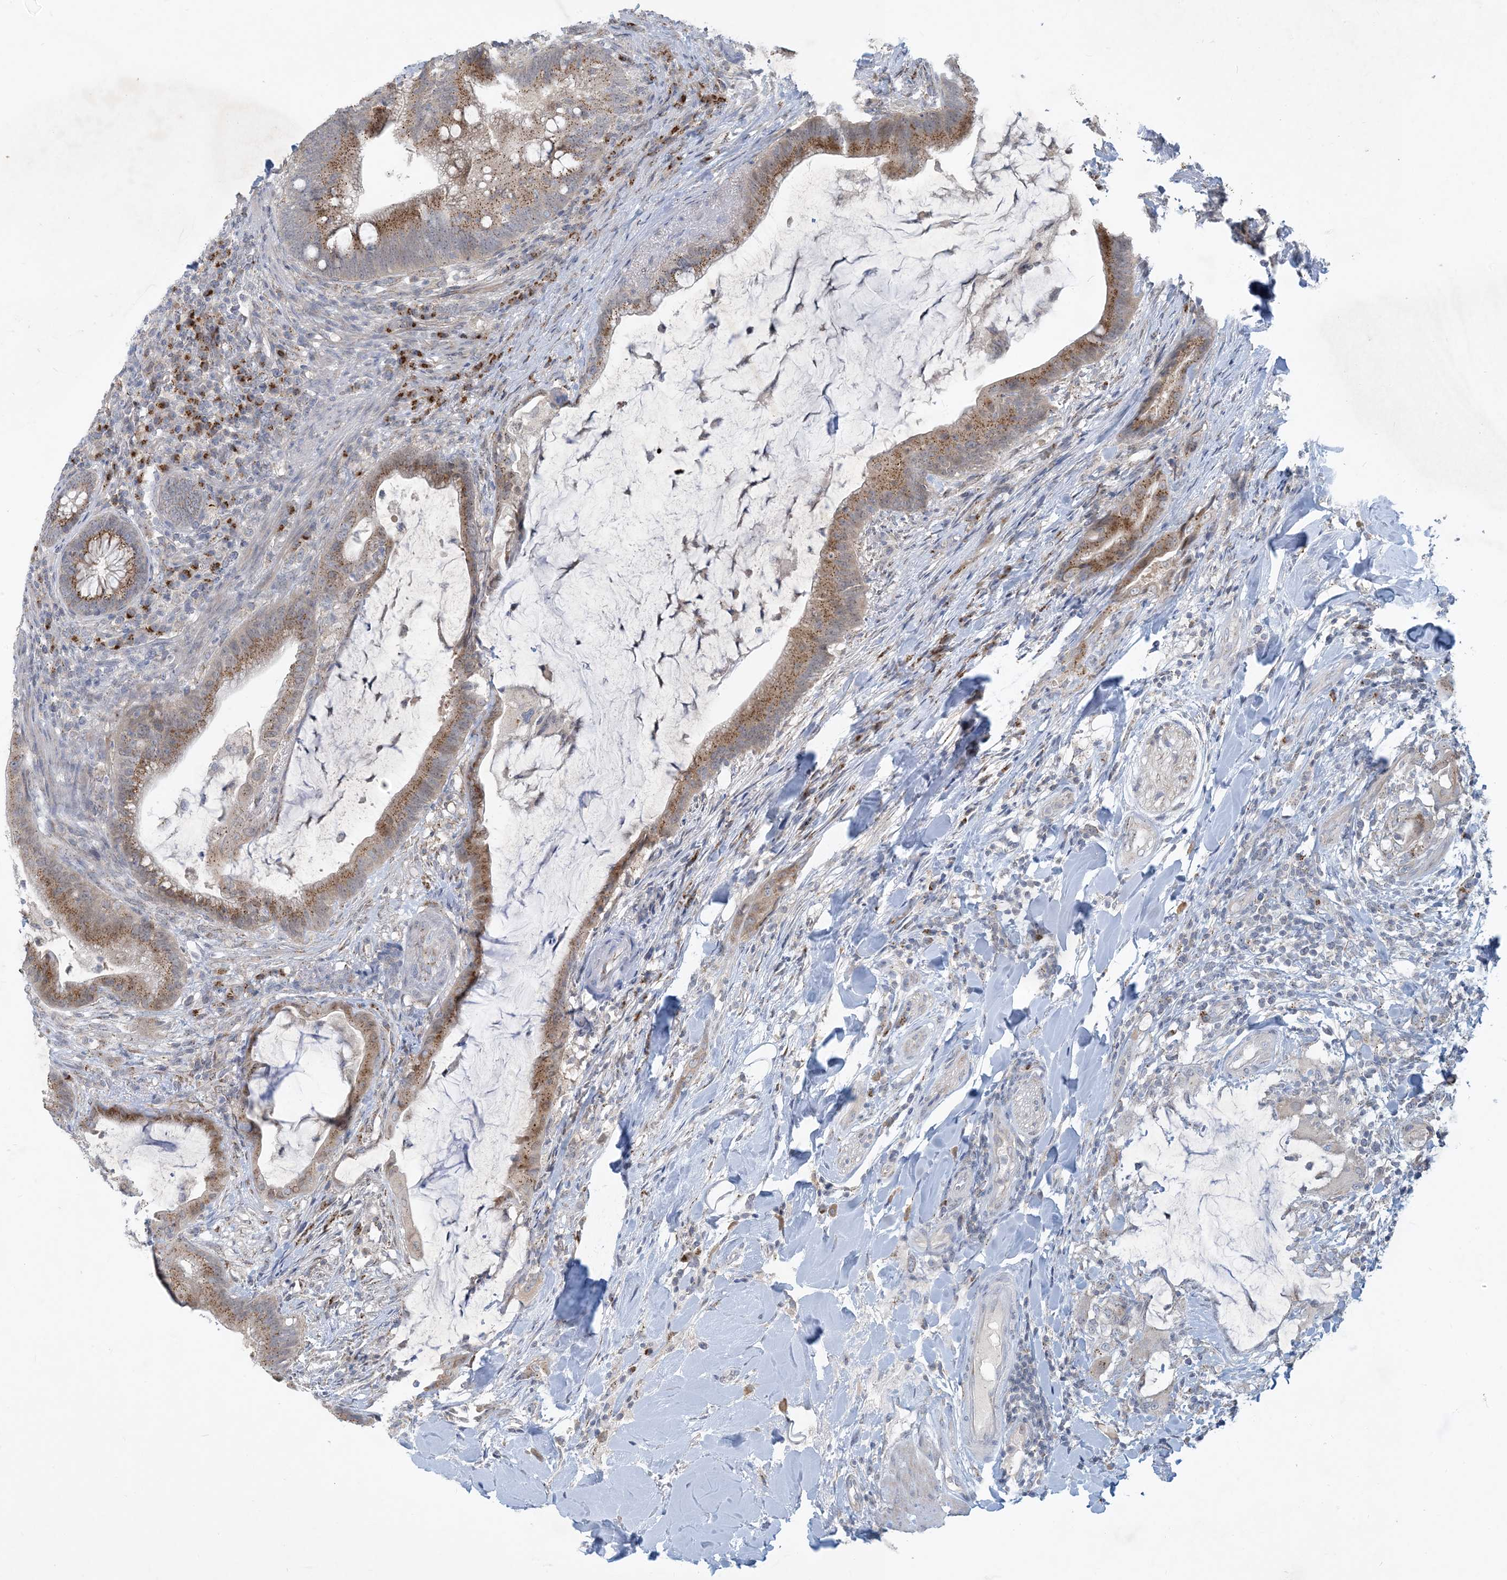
{"staining": {"intensity": "moderate", "quantity": ">75%", "location": "cytoplasmic/membranous"}, "tissue": "colorectal cancer", "cell_type": "Tumor cells", "image_type": "cancer", "snomed": [{"axis": "morphology", "description": "Adenocarcinoma, NOS"}, {"axis": "topography", "description": "Colon"}], "caption": "Colorectal cancer stained with a brown dye demonstrates moderate cytoplasmic/membranous positive expression in about >75% of tumor cells.", "gene": "CCDC14", "patient": {"sex": "female", "age": 66}}